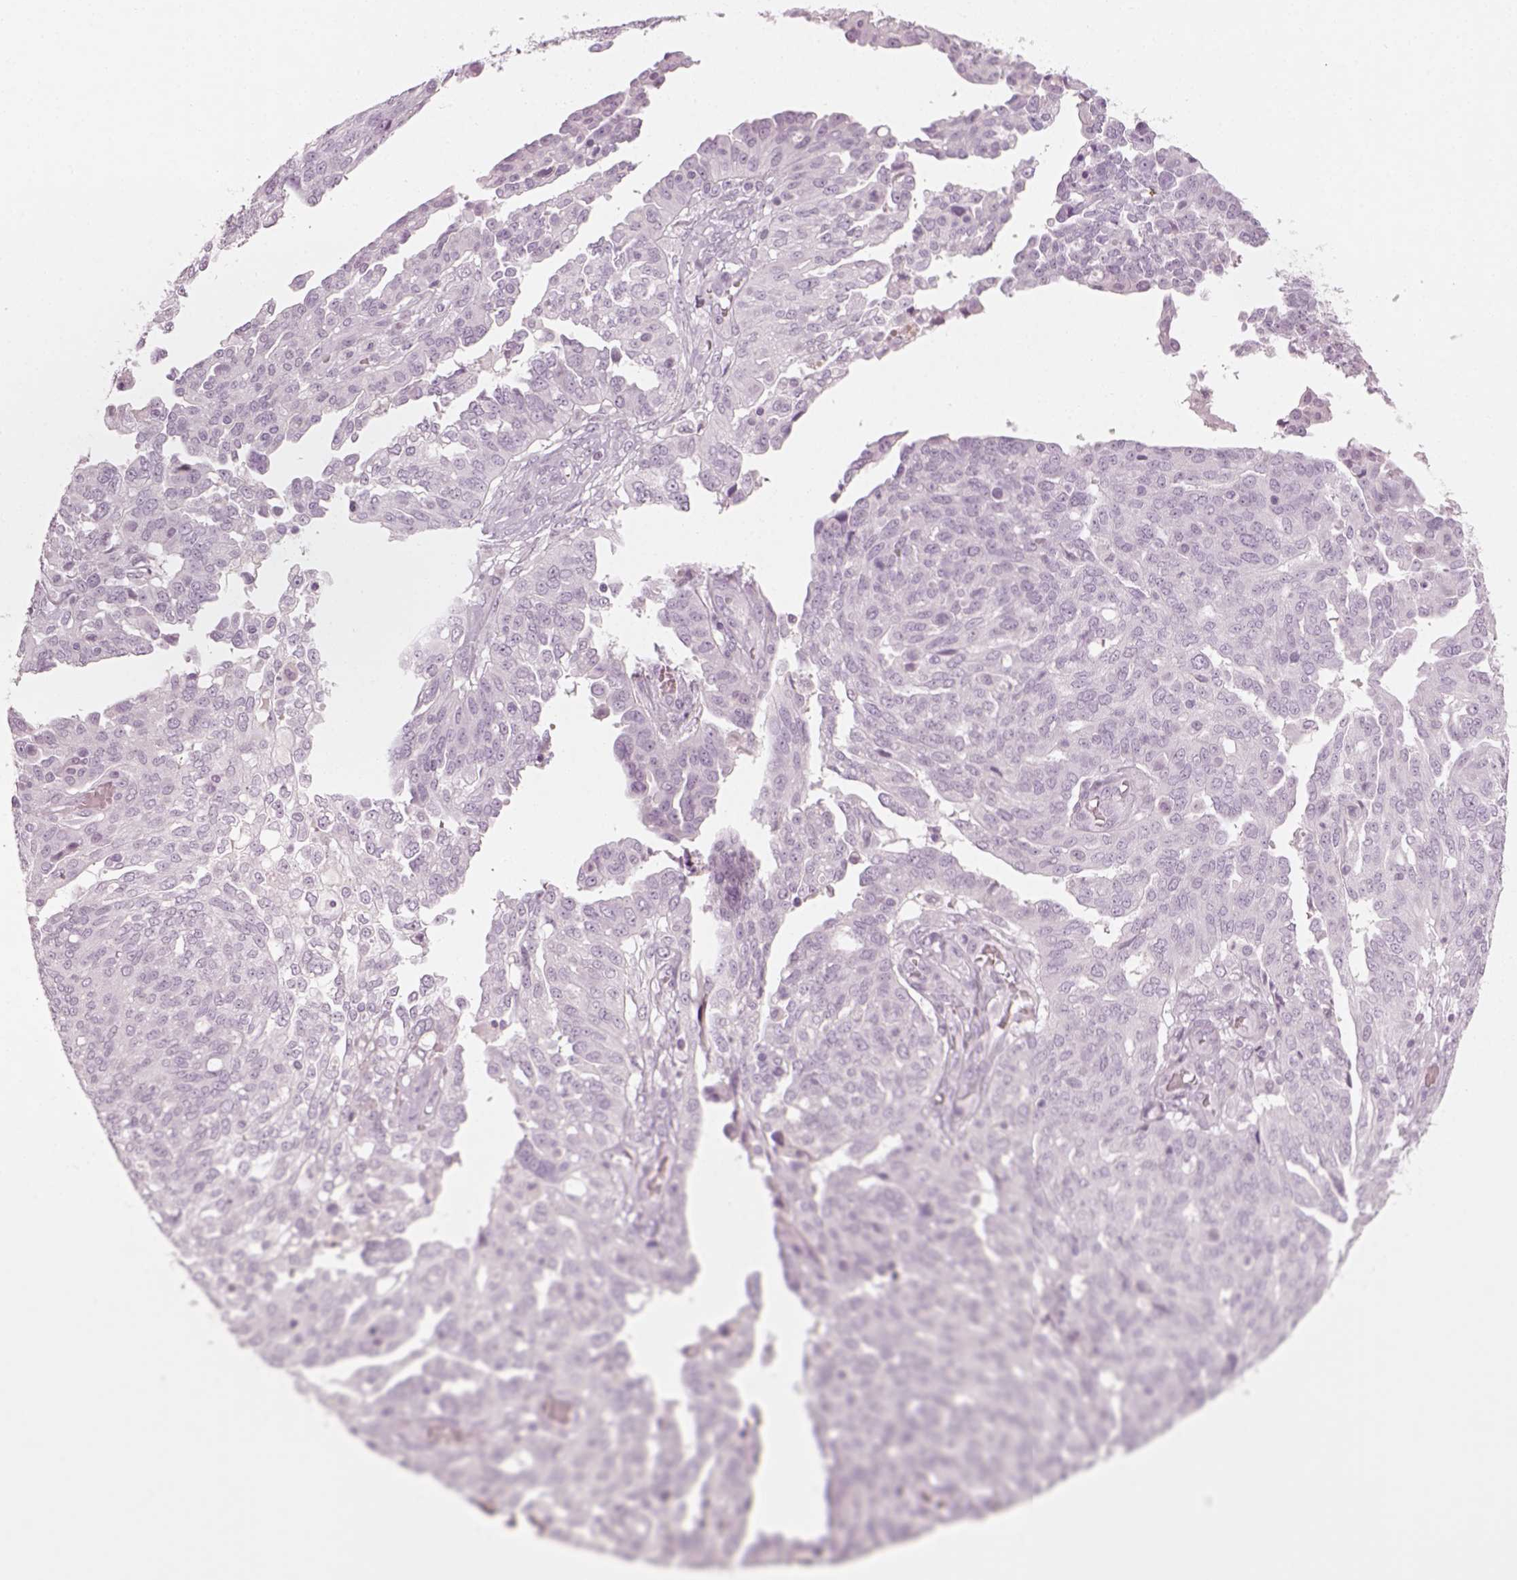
{"staining": {"intensity": "negative", "quantity": "none", "location": "none"}, "tissue": "ovarian cancer", "cell_type": "Tumor cells", "image_type": "cancer", "snomed": [{"axis": "morphology", "description": "Cystadenocarcinoma, serous, NOS"}, {"axis": "topography", "description": "Ovary"}], "caption": "DAB immunohistochemical staining of serous cystadenocarcinoma (ovarian) displays no significant staining in tumor cells.", "gene": "TH", "patient": {"sex": "female", "age": 67}}